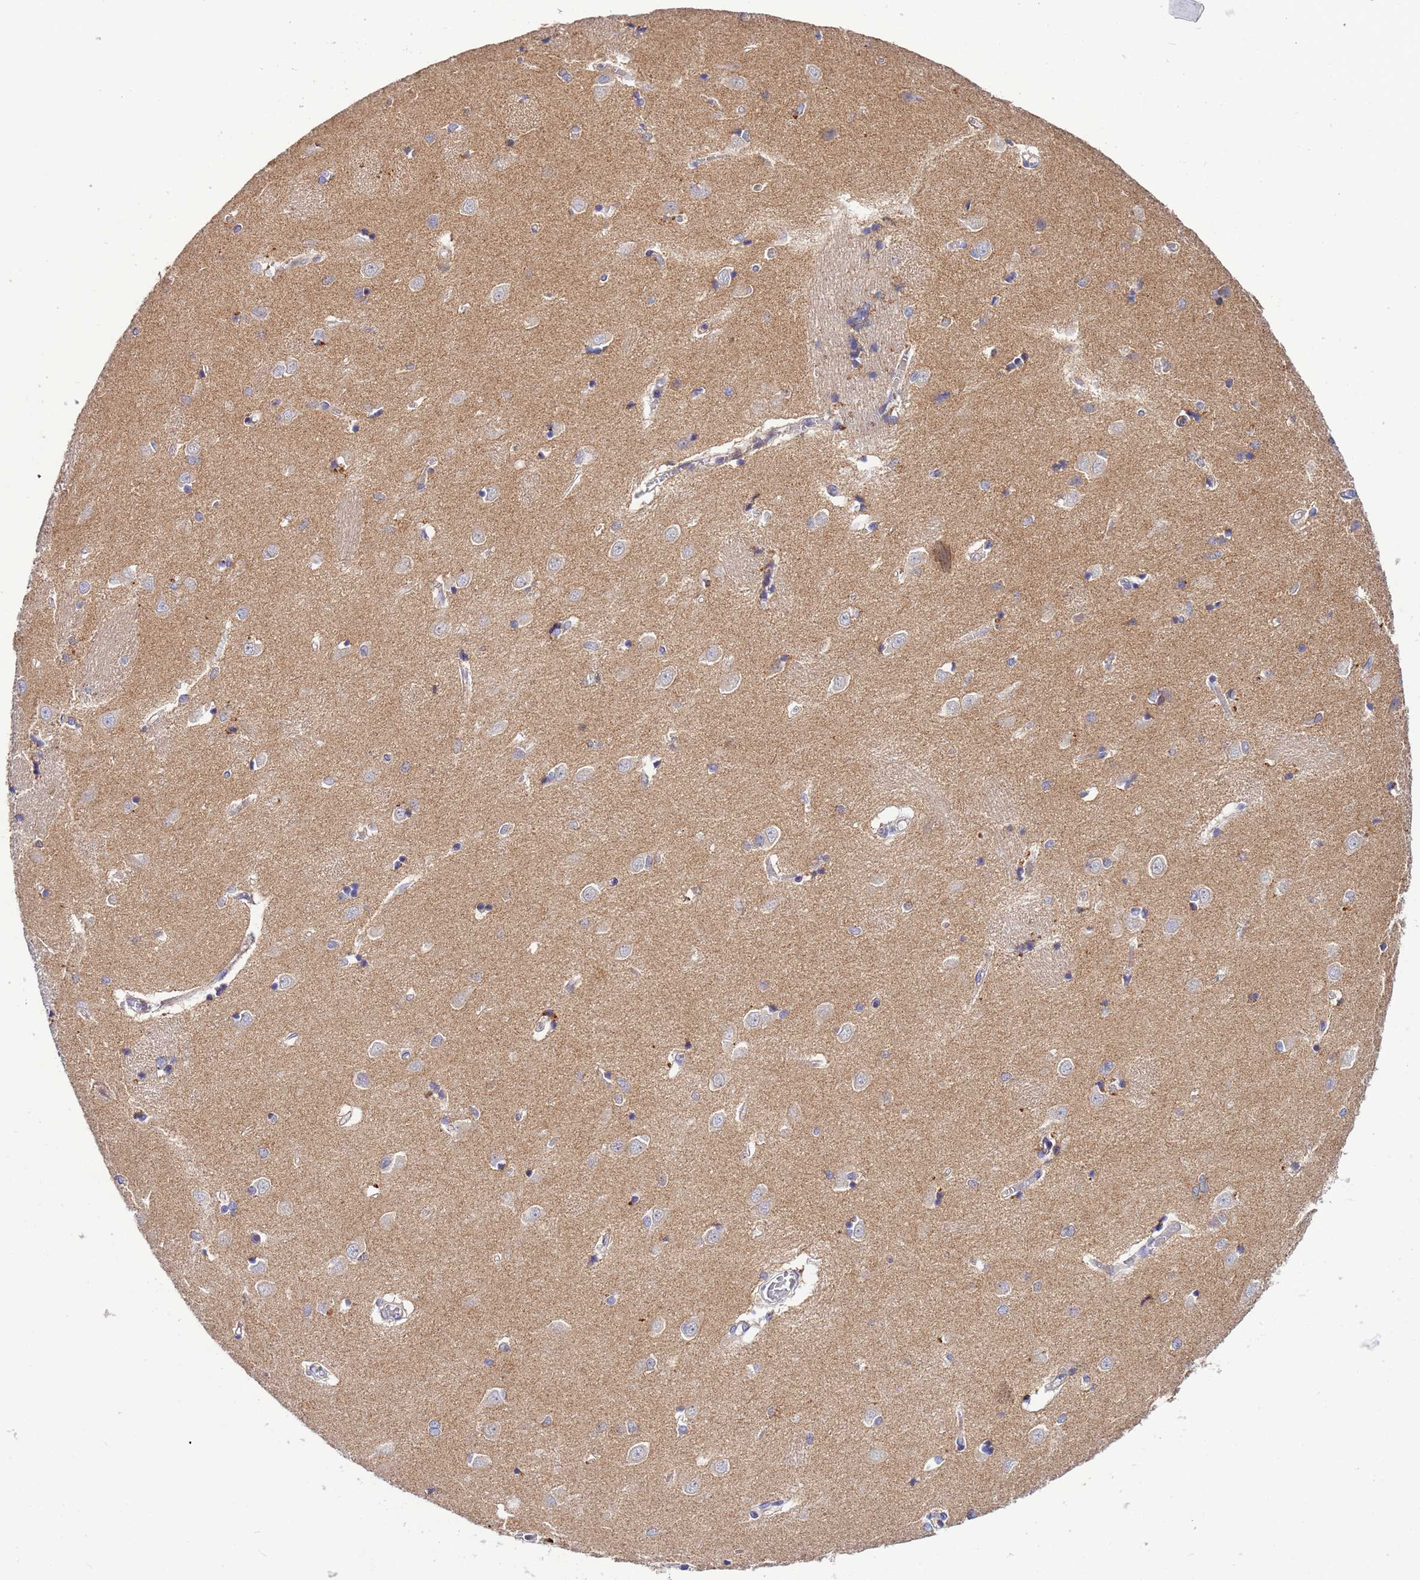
{"staining": {"intensity": "negative", "quantity": "none", "location": "none"}, "tissue": "caudate", "cell_type": "Glial cells", "image_type": "normal", "snomed": [{"axis": "morphology", "description": "Normal tissue, NOS"}, {"axis": "topography", "description": "Lateral ventricle wall"}], "caption": "High power microscopy histopathology image of an immunohistochemistry histopathology image of benign caudate, revealing no significant expression in glial cells.", "gene": "CDC34", "patient": {"sex": "male", "age": 37}}